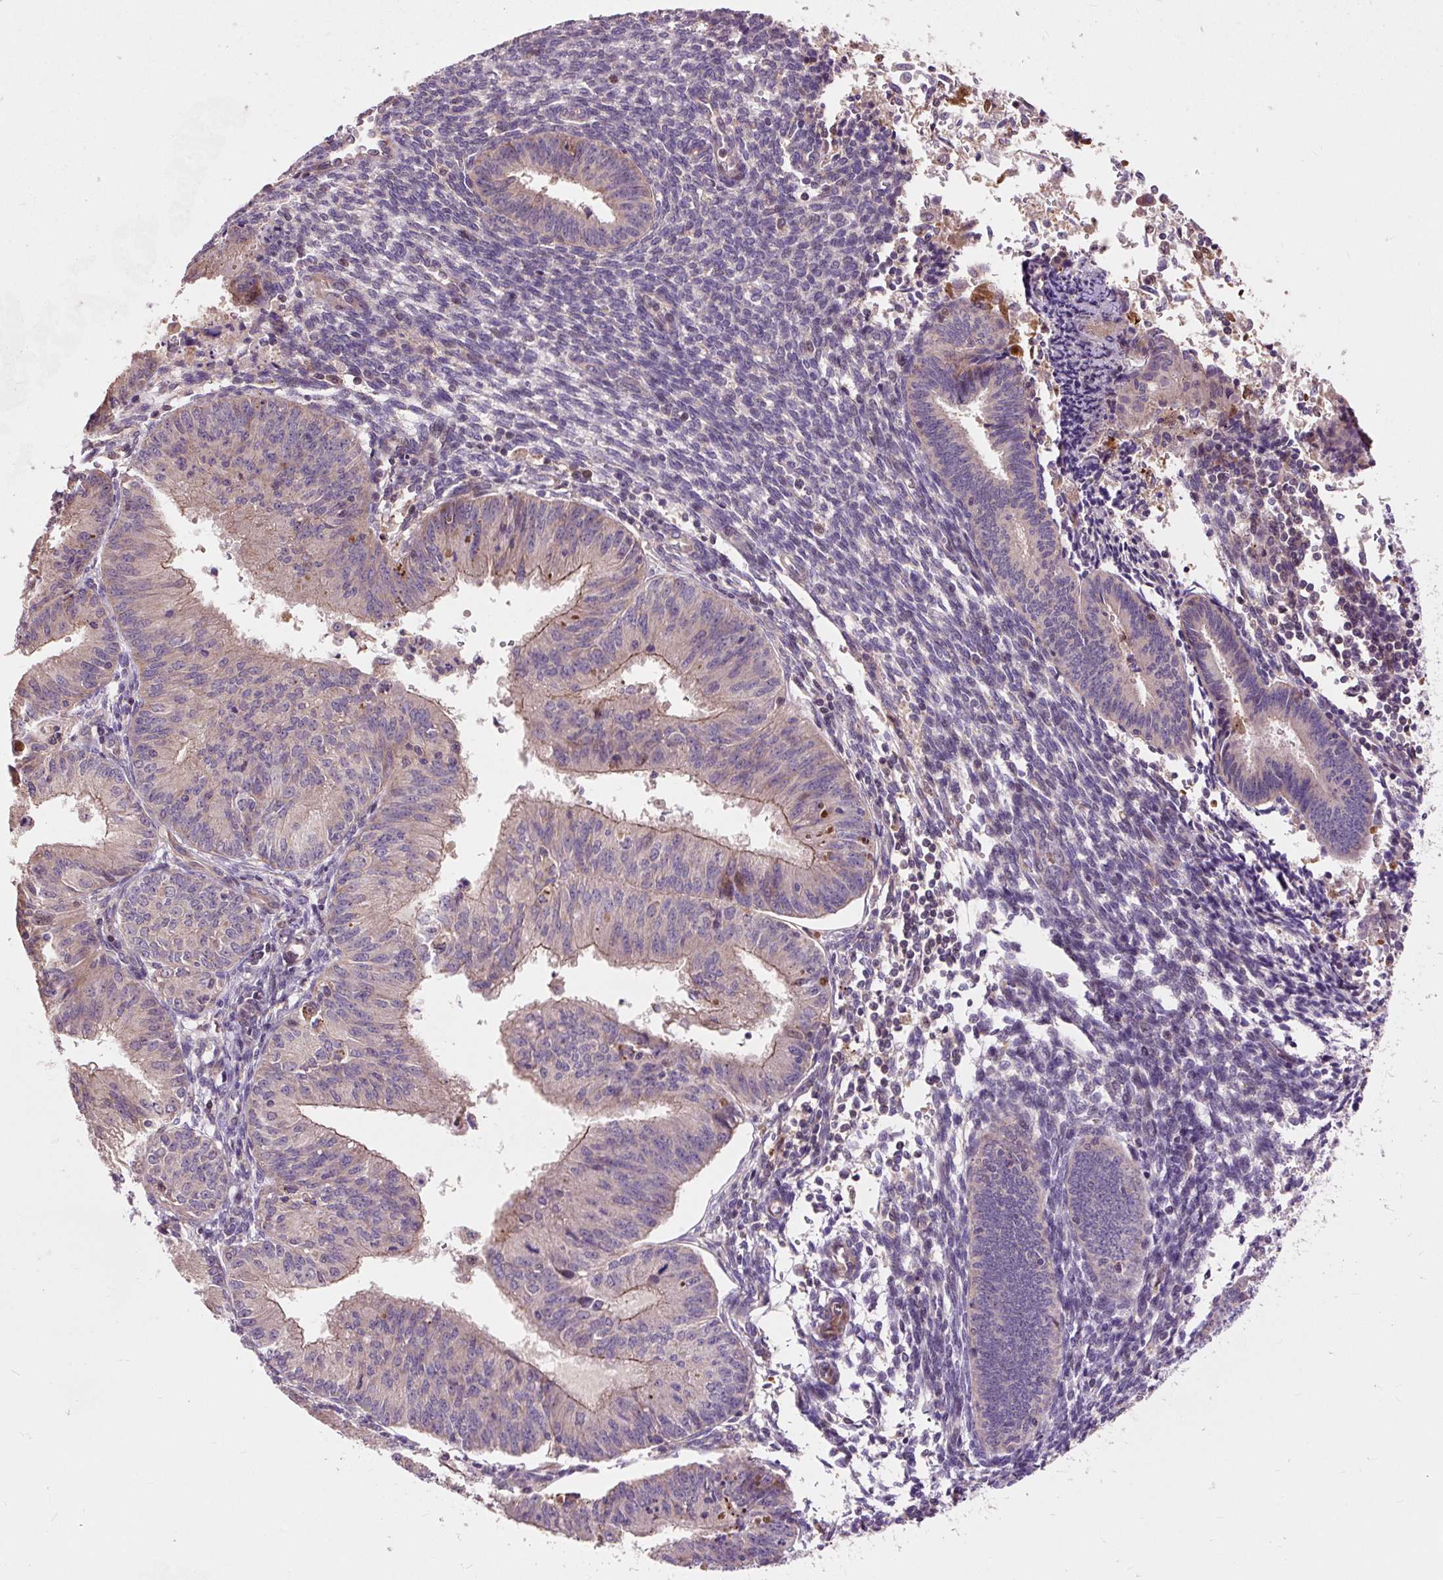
{"staining": {"intensity": "weak", "quantity": "<25%", "location": "cytoplasmic/membranous"}, "tissue": "endometrial cancer", "cell_type": "Tumor cells", "image_type": "cancer", "snomed": [{"axis": "morphology", "description": "Adenocarcinoma, NOS"}, {"axis": "topography", "description": "Endometrium"}], "caption": "This photomicrograph is of endometrial cancer stained with immunohistochemistry to label a protein in brown with the nuclei are counter-stained blue. There is no expression in tumor cells. (DAB immunohistochemistry (IHC) with hematoxylin counter stain).", "gene": "PRIMPOL", "patient": {"sex": "female", "age": 50}}